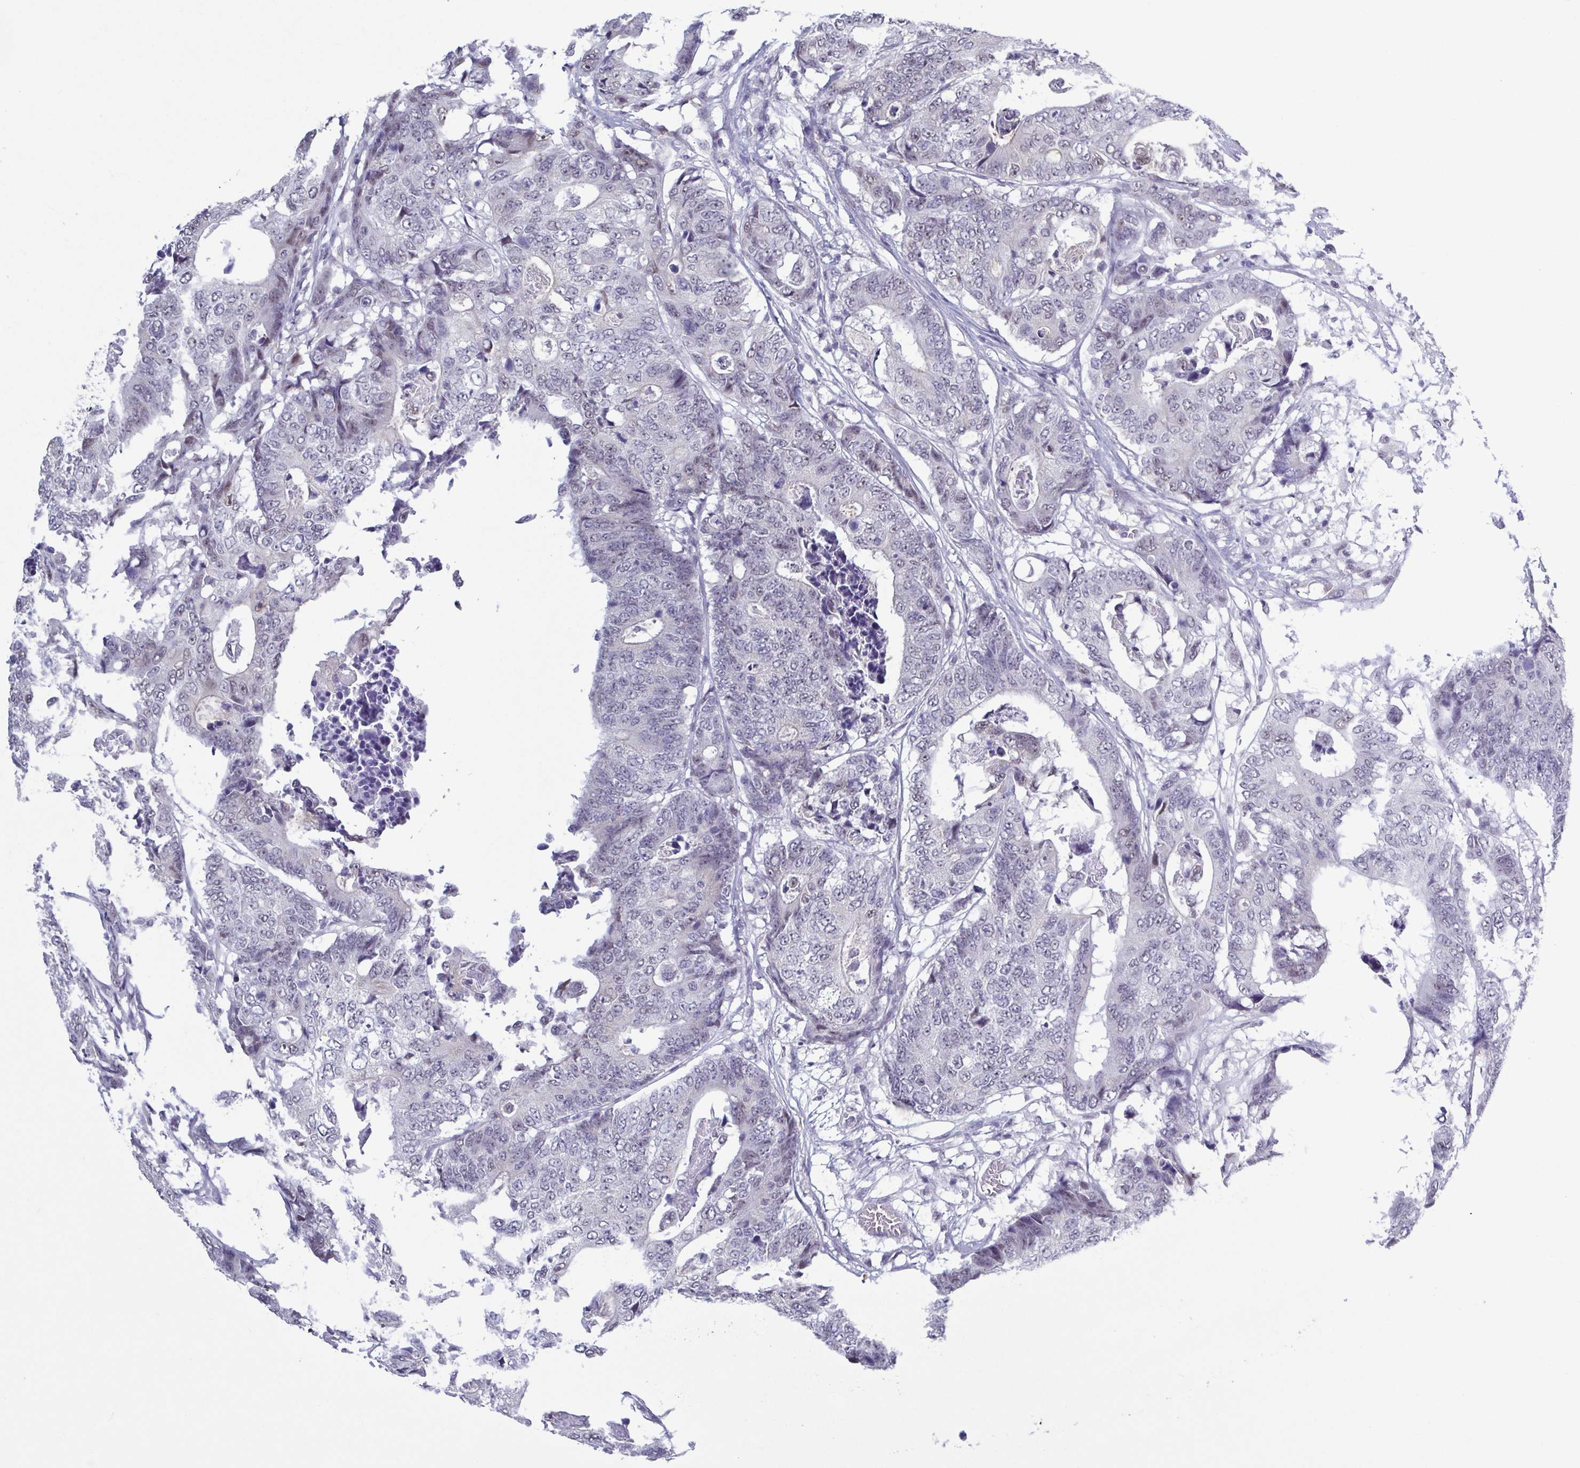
{"staining": {"intensity": "negative", "quantity": "none", "location": "none"}, "tissue": "colorectal cancer", "cell_type": "Tumor cells", "image_type": "cancer", "snomed": [{"axis": "morphology", "description": "Adenocarcinoma, NOS"}, {"axis": "topography", "description": "Colon"}], "caption": "IHC of colorectal adenocarcinoma displays no positivity in tumor cells.", "gene": "TMEM92", "patient": {"sex": "female", "age": 48}}